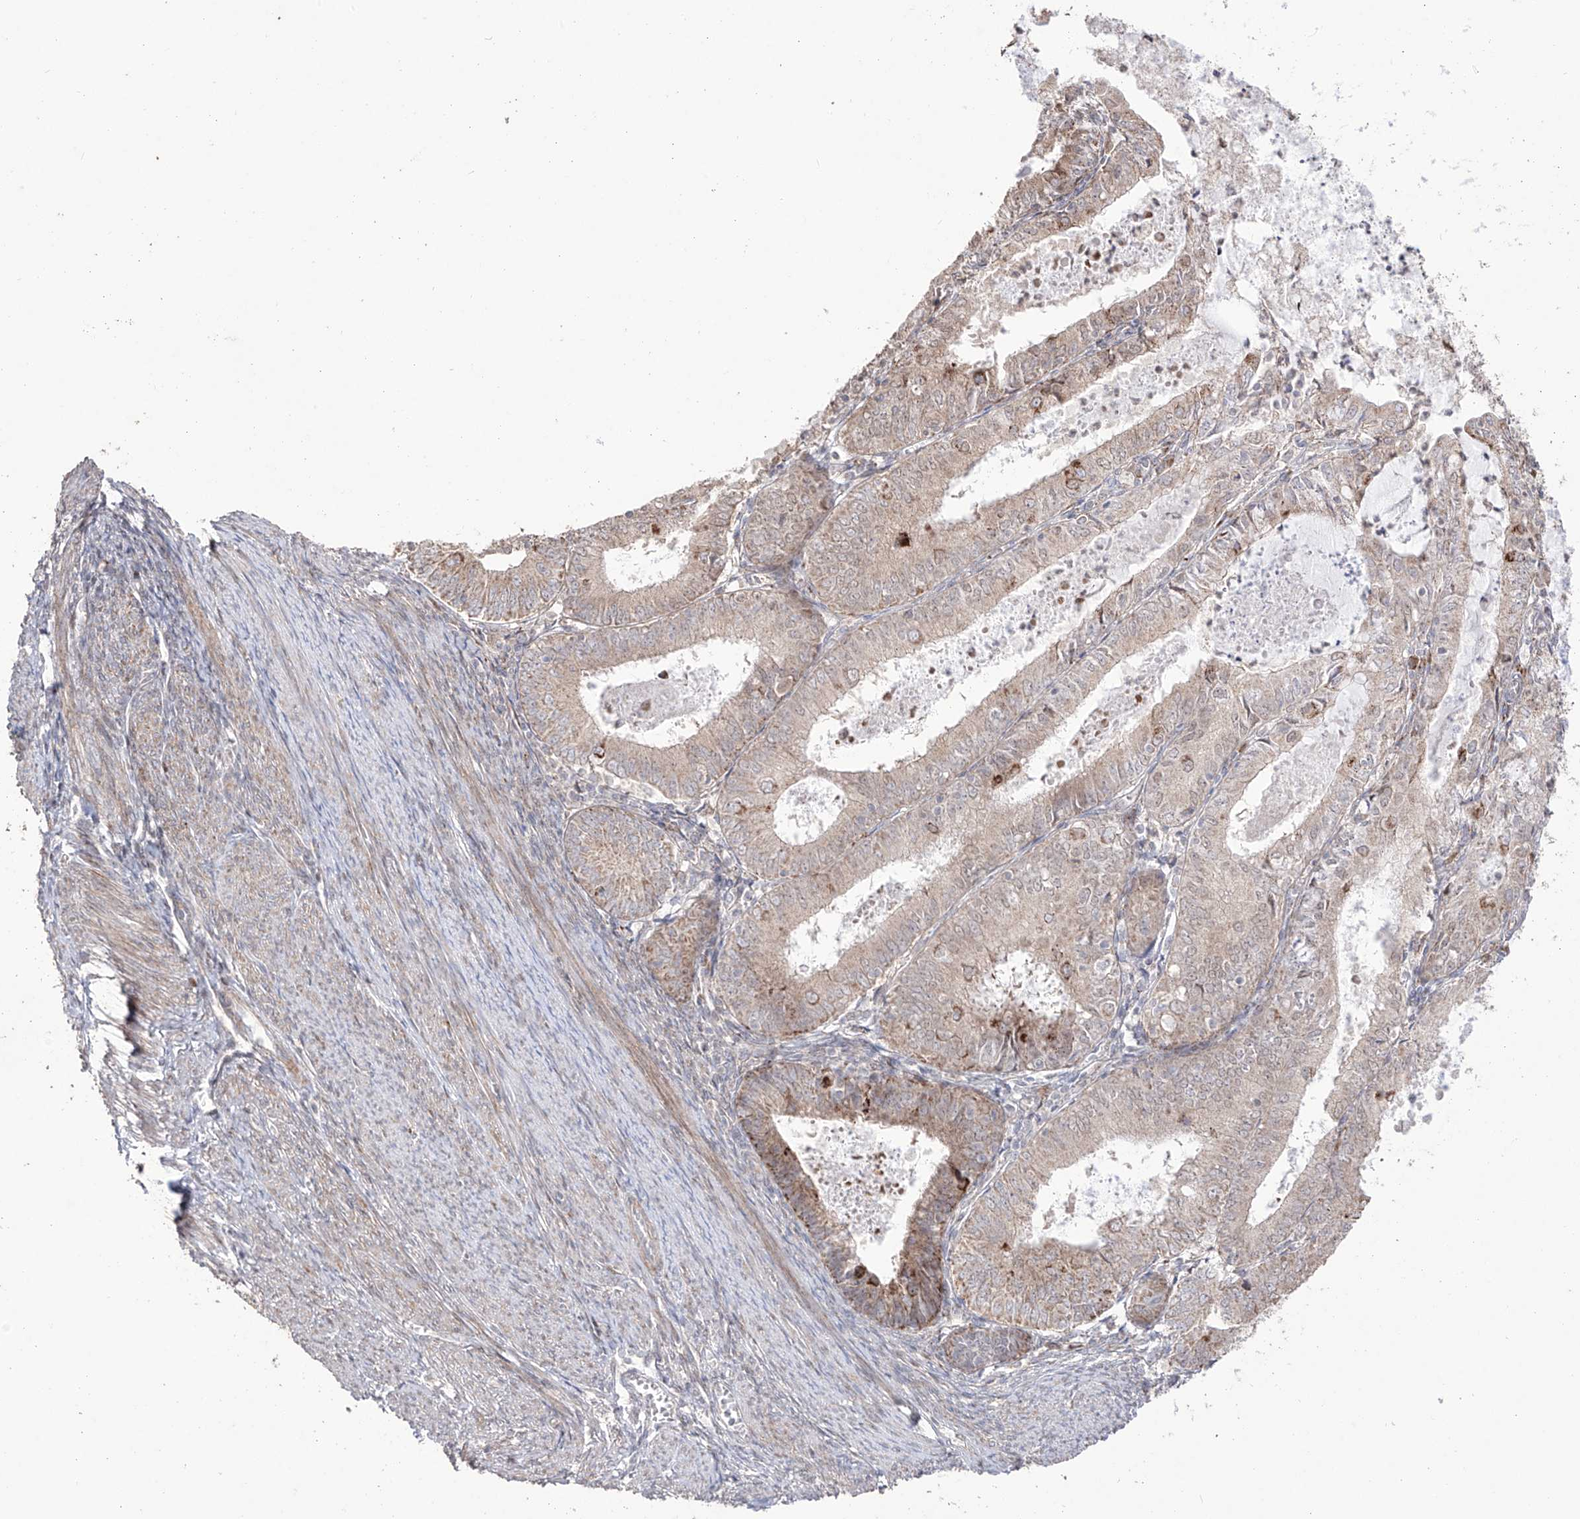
{"staining": {"intensity": "moderate", "quantity": "<25%", "location": "cytoplasmic/membranous"}, "tissue": "endometrial cancer", "cell_type": "Tumor cells", "image_type": "cancer", "snomed": [{"axis": "morphology", "description": "Adenocarcinoma, NOS"}, {"axis": "topography", "description": "Endometrium"}], "caption": "The immunohistochemical stain highlights moderate cytoplasmic/membranous positivity in tumor cells of endometrial cancer (adenocarcinoma) tissue.", "gene": "YKT6", "patient": {"sex": "female", "age": 57}}